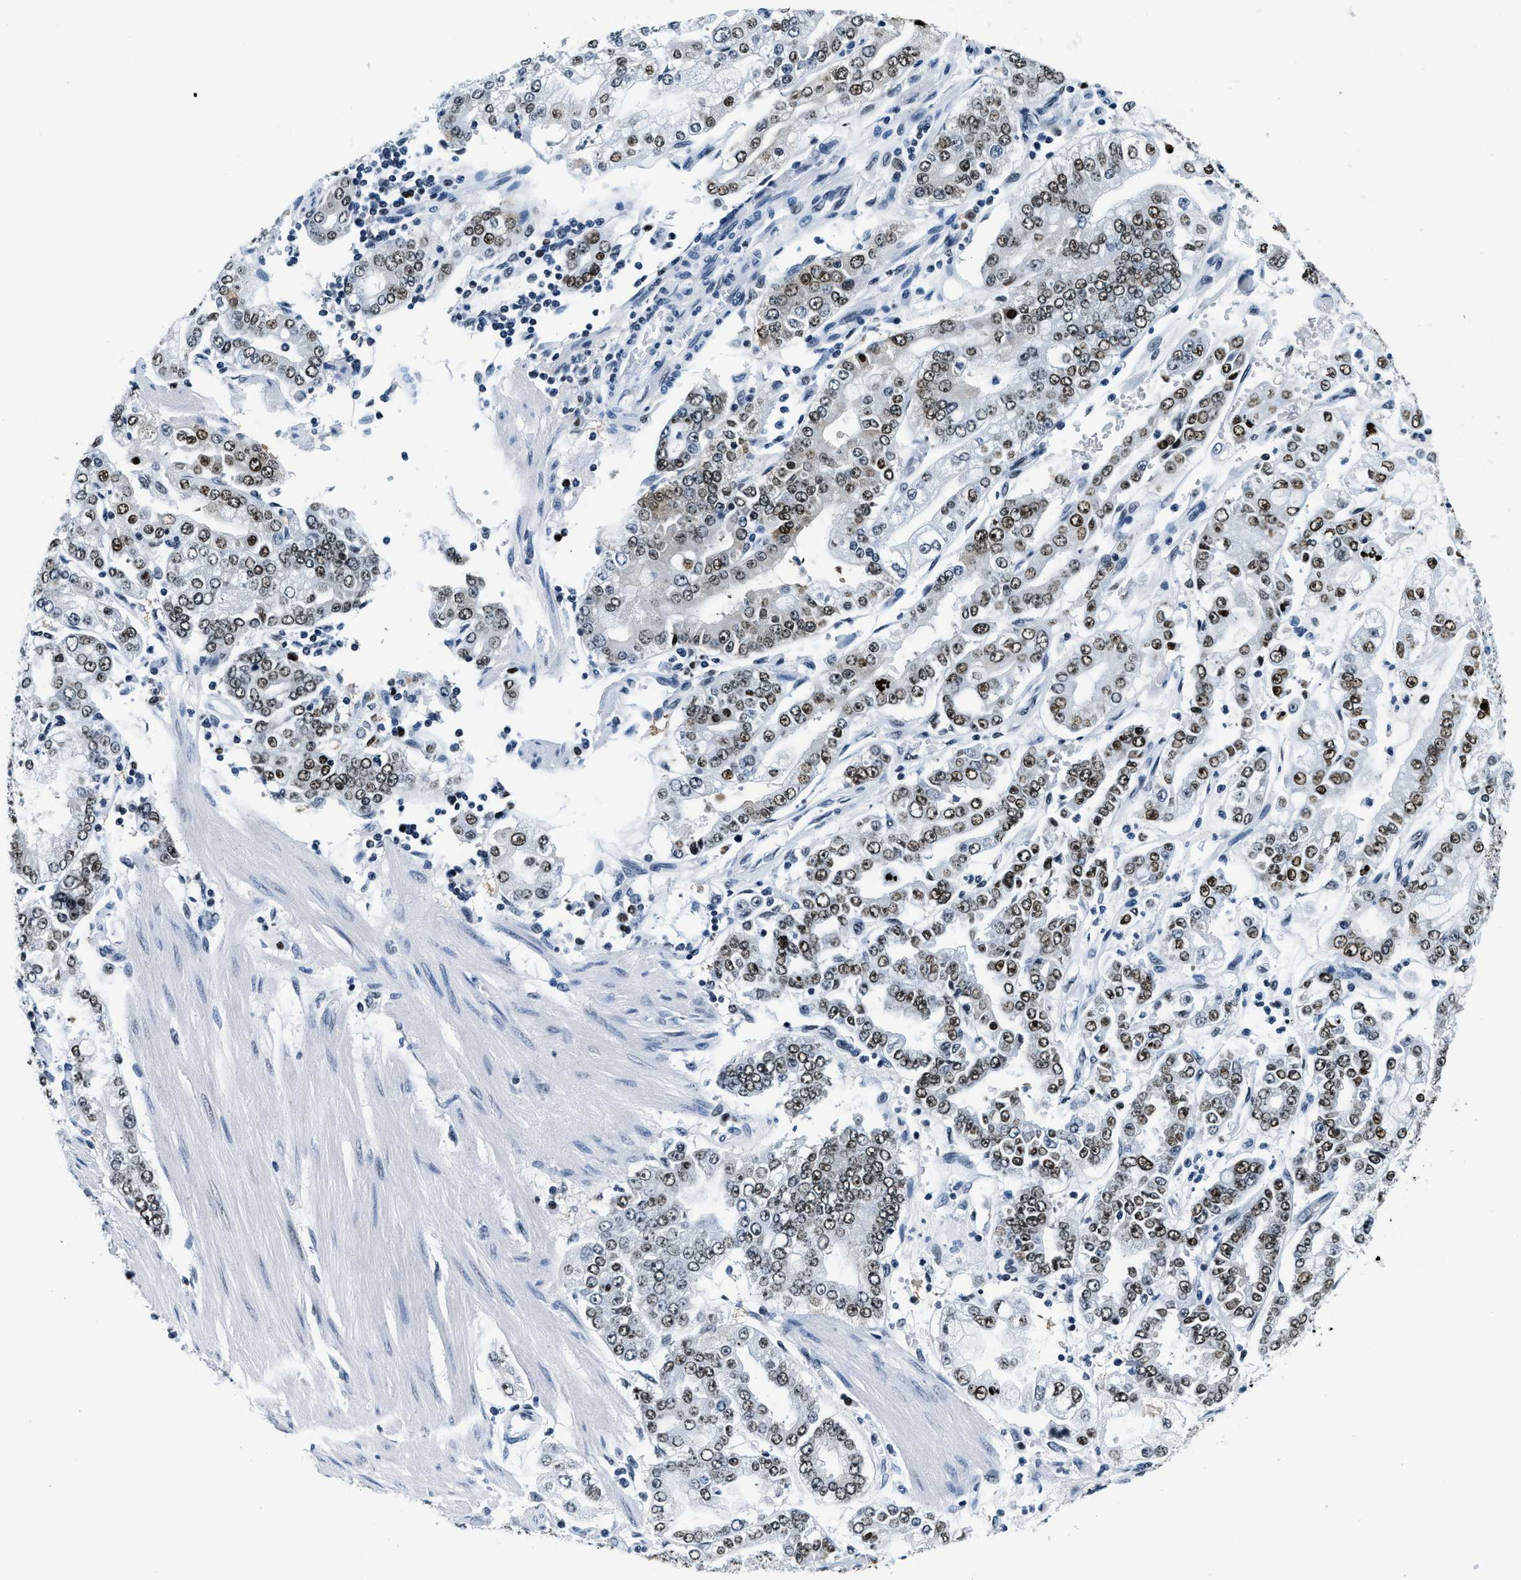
{"staining": {"intensity": "moderate", "quantity": "25%-75%", "location": "nuclear"}, "tissue": "stomach cancer", "cell_type": "Tumor cells", "image_type": "cancer", "snomed": [{"axis": "morphology", "description": "Adenocarcinoma, NOS"}, {"axis": "topography", "description": "Stomach"}], "caption": "This photomicrograph reveals immunohistochemistry staining of stomach adenocarcinoma, with medium moderate nuclear staining in approximately 25%-75% of tumor cells.", "gene": "TOP1", "patient": {"sex": "male", "age": 76}}